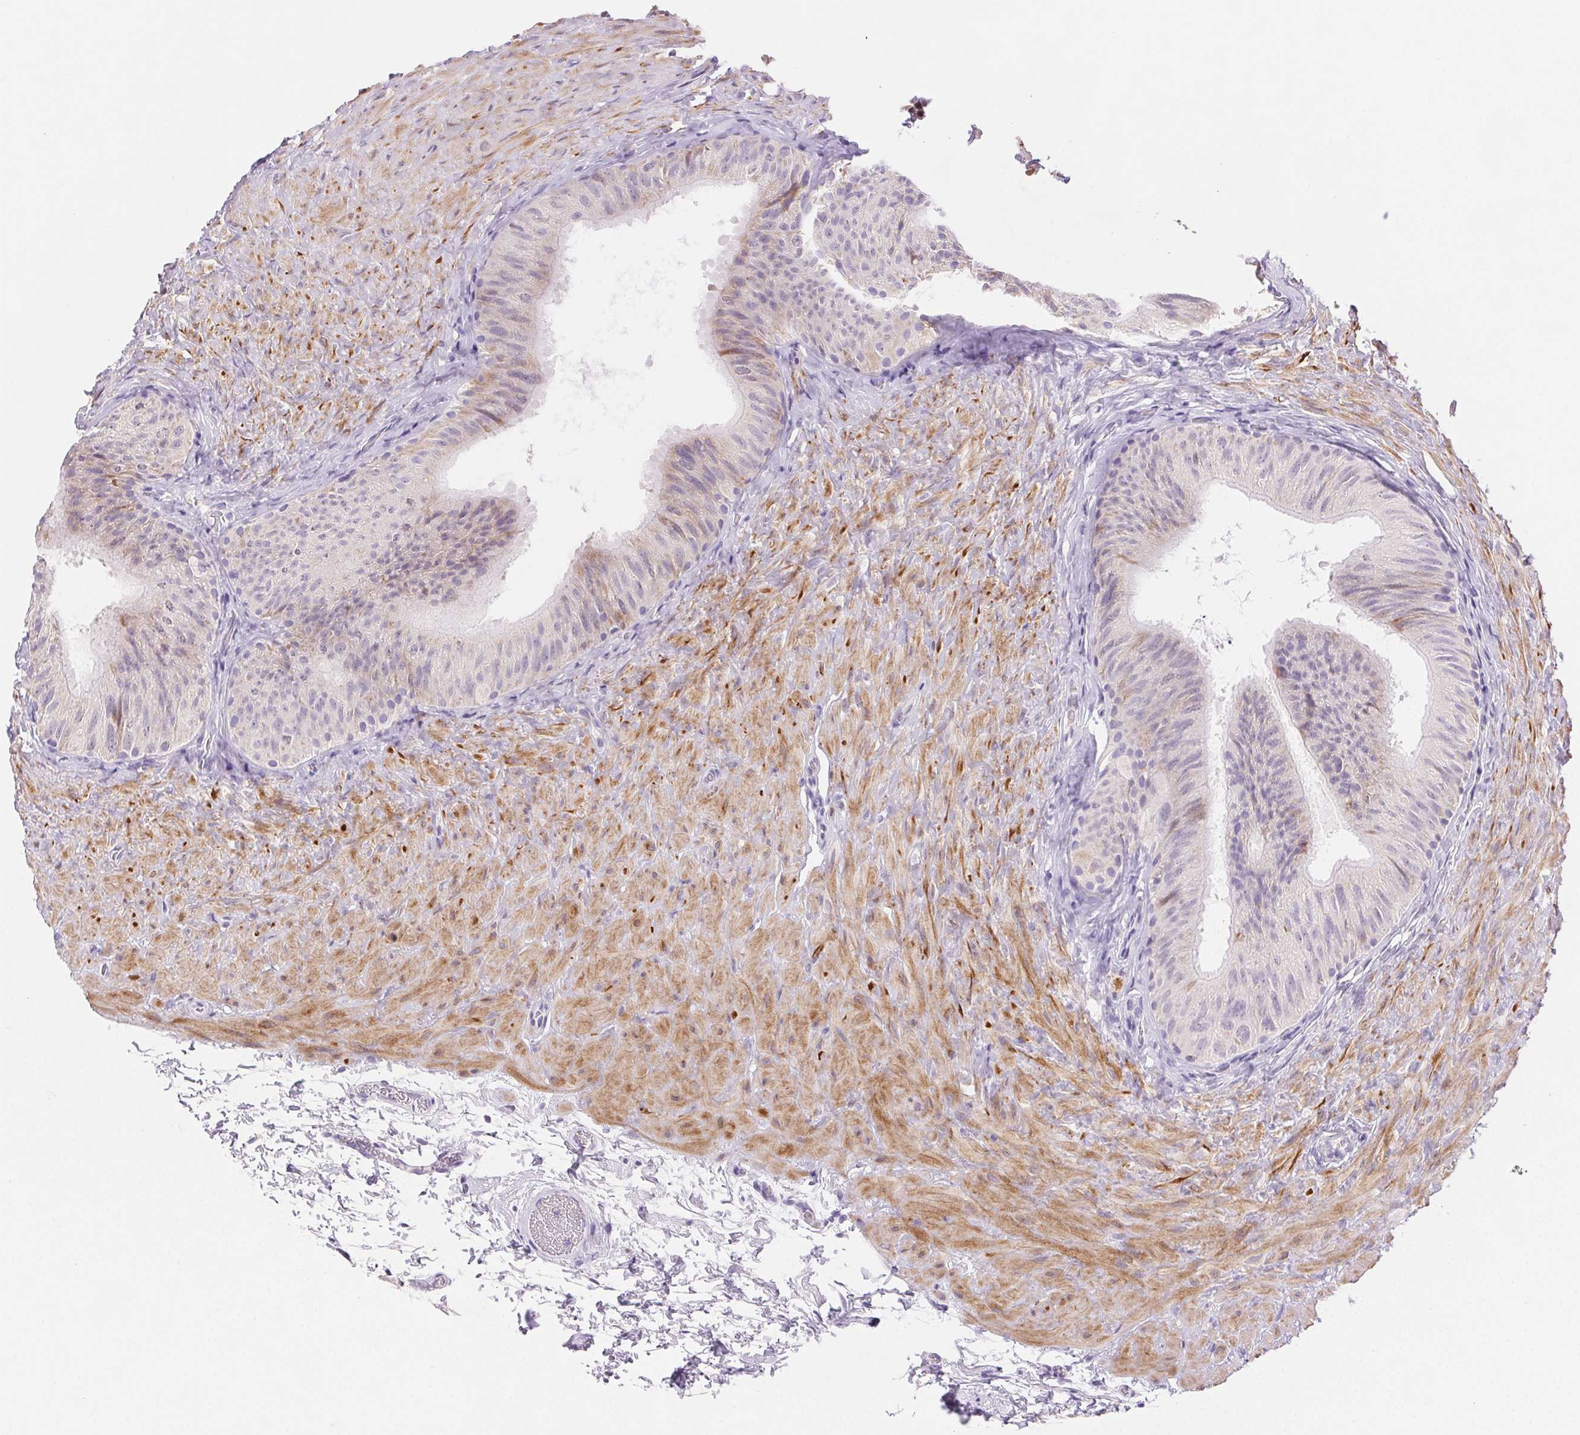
{"staining": {"intensity": "moderate", "quantity": "<25%", "location": "cytoplasmic/membranous"}, "tissue": "epididymis", "cell_type": "Glandular cells", "image_type": "normal", "snomed": [{"axis": "morphology", "description": "Normal tissue, NOS"}, {"axis": "topography", "description": "Epididymis, spermatic cord, NOS"}, {"axis": "topography", "description": "Epididymis"}], "caption": "High-power microscopy captured an IHC micrograph of unremarkable epididymis, revealing moderate cytoplasmic/membranous positivity in approximately <25% of glandular cells.", "gene": "ARHGAP11B", "patient": {"sex": "male", "age": 31}}